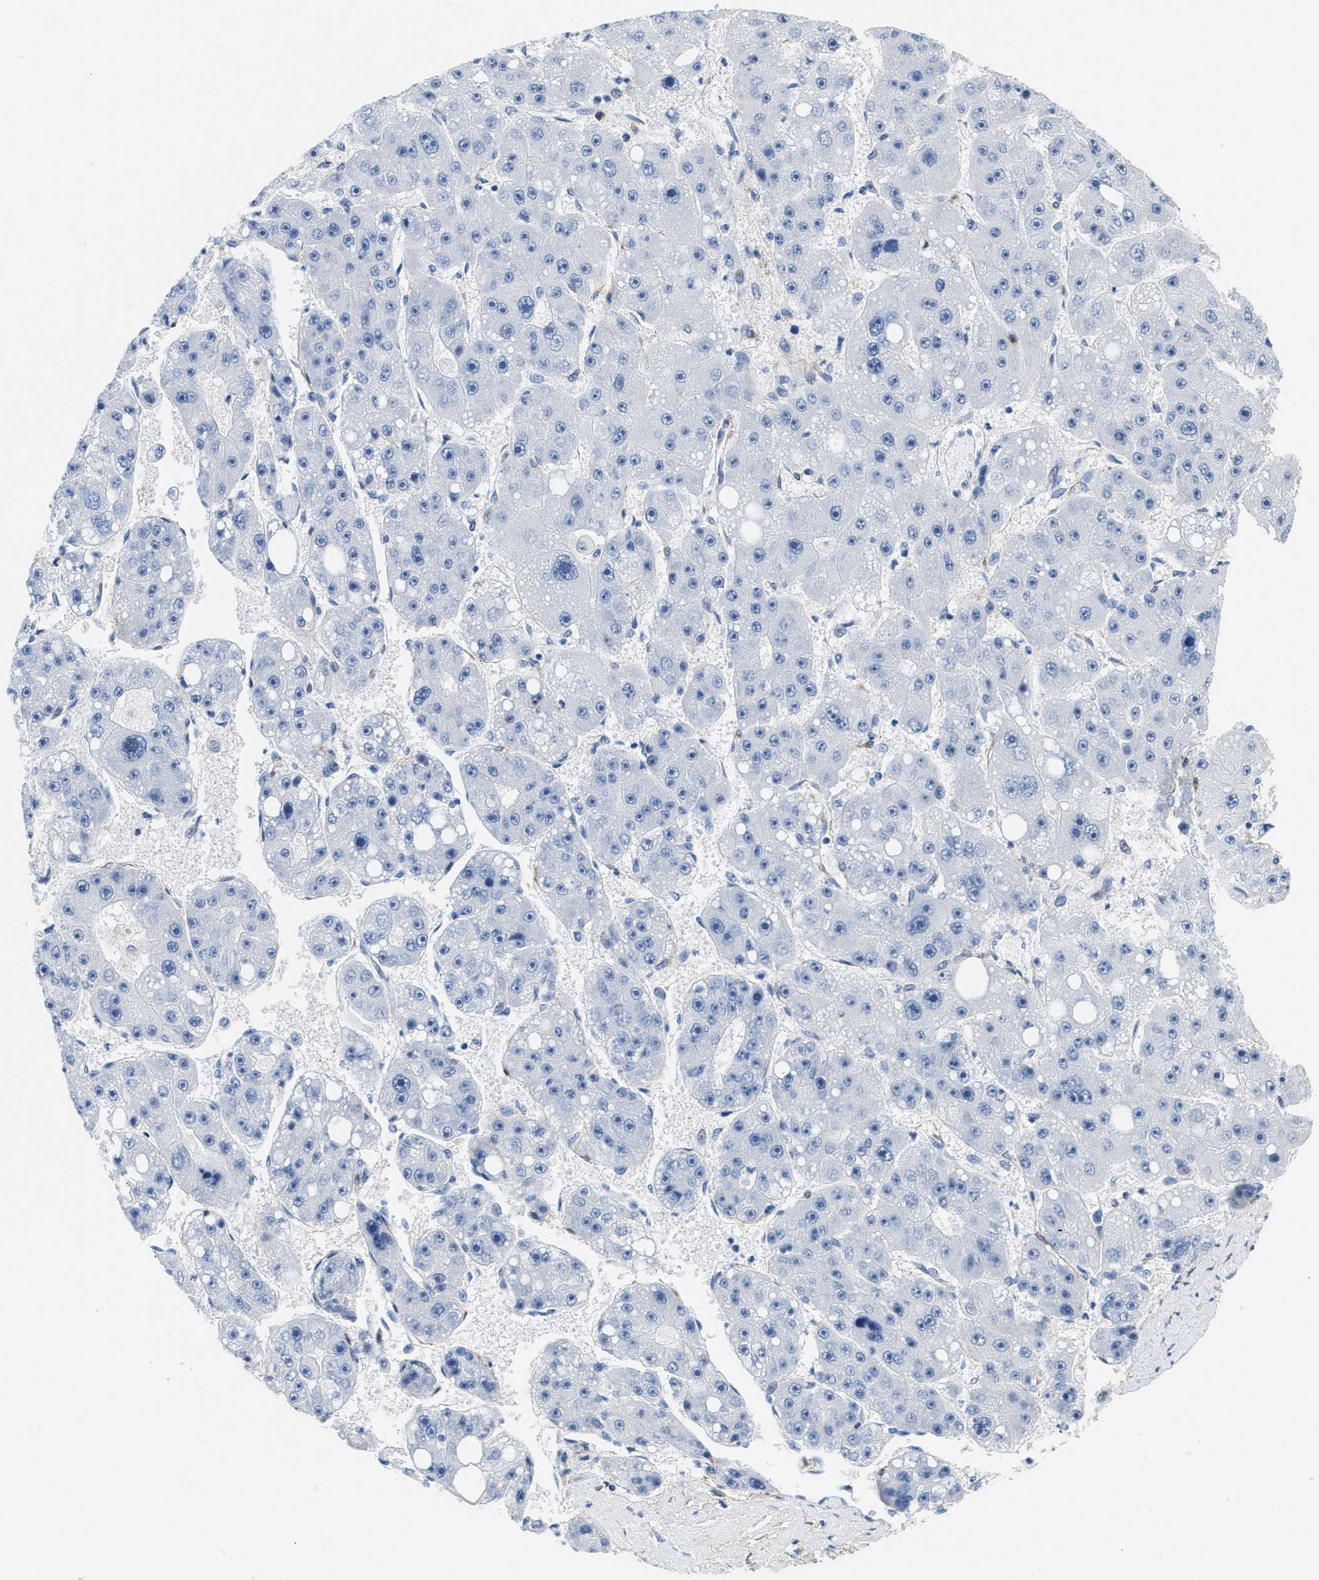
{"staining": {"intensity": "negative", "quantity": "none", "location": "none"}, "tissue": "liver cancer", "cell_type": "Tumor cells", "image_type": "cancer", "snomed": [{"axis": "morphology", "description": "Carcinoma, Hepatocellular, NOS"}, {"axis": "topography", "description": "Liver"}], "caption": "Human hepatocellular carcinoma (liver) stained for a protein using immunohistochemistry exhibits no expression in tumor cells.", "gene": "PDGFRB", "patient": {"sex": "female", "age": 61}}